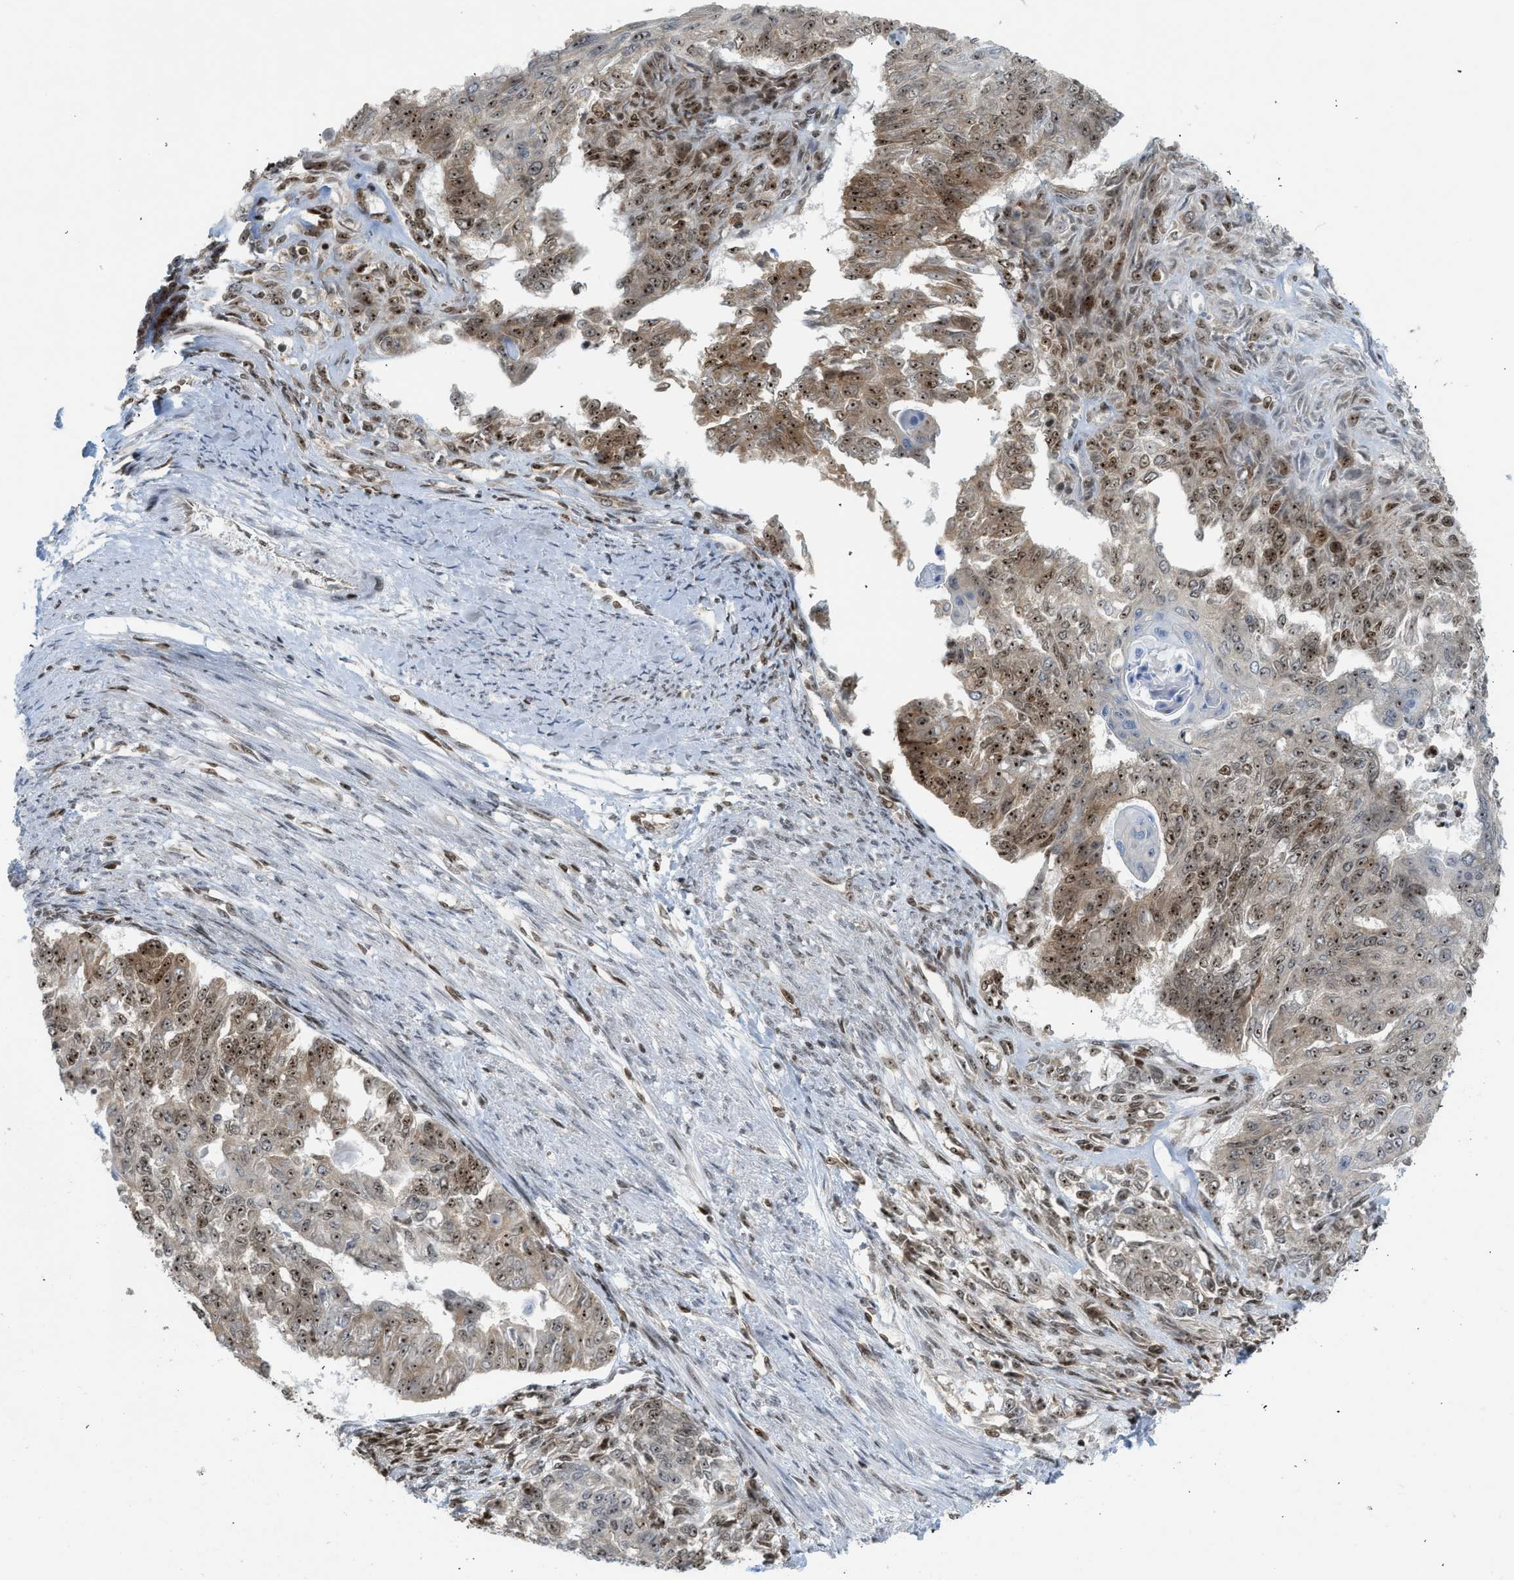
{"staining": {"intensity": "moderate", "quantity": ">75%", "location": "cytoplasmic/membranous,nuclear"}, "tissue": "endometrial cancer", "cell_type": "Tumor cells", "image_type": "cancer", "snomed": [{"axis": "morphology", "description": "Adenocarcinoma, NOS"}, {"axis": "topography", "description": "Endometrium"}], "caption": "High-power microscopy captured an IHC histopathology image of endometrial cancer (adenocarcinoma), revealing moderate cytoplasmic/membranous and nuclear positivity in approximately >75% of tumor cells.", "gene": "ZNF22", "patient": {"sex": "female", "age": 32}}